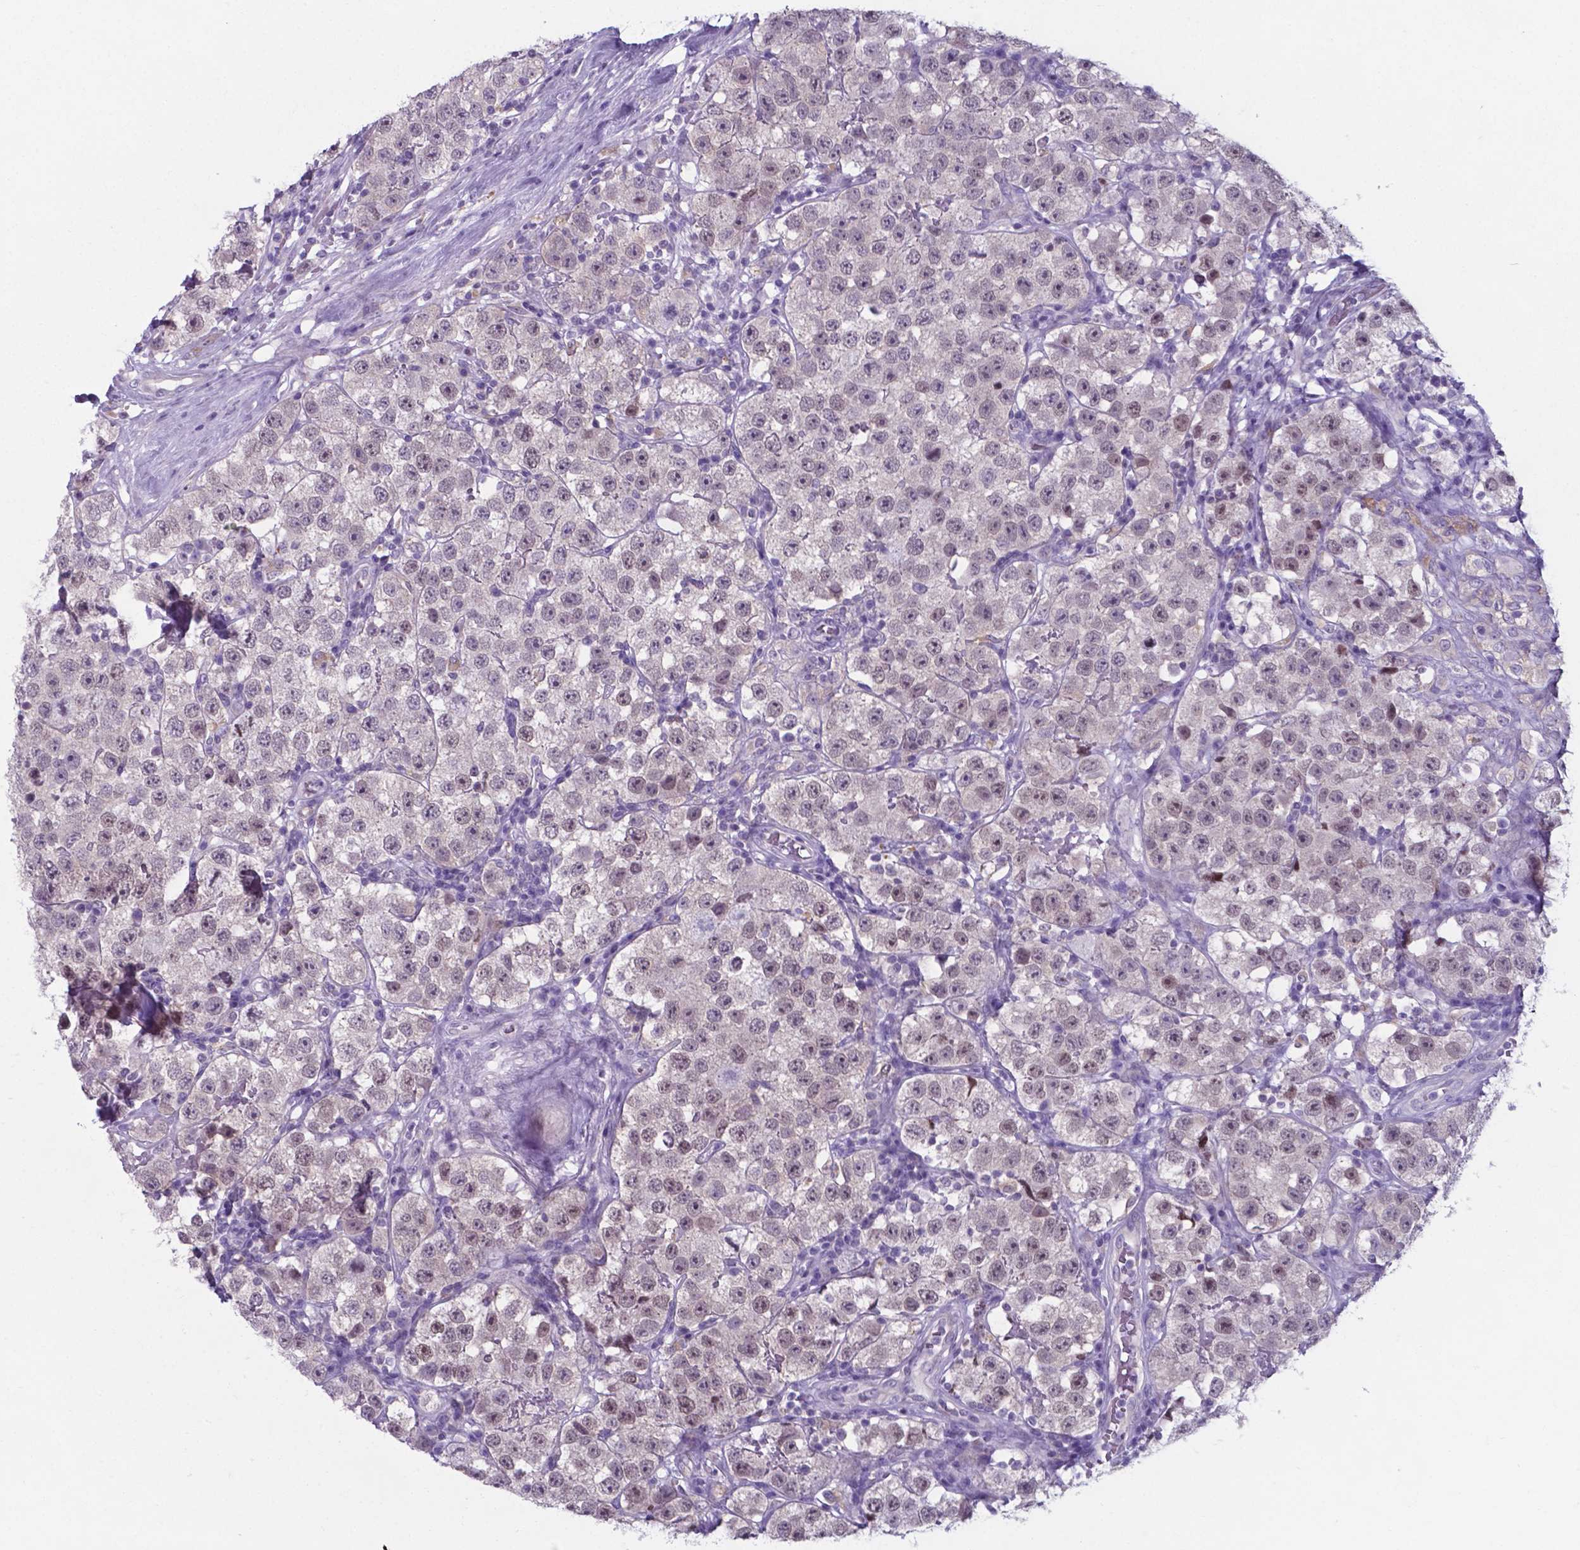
{"staining": {"intensity": "weak", "quantity": "25%-75%", "location": "nuclear"}, "tissue": "testis cancer", "cell_type": "Tumor cells", "image_type": "cancer", "snomed": [{"axis": "morphology", "description": "Seminoma, NOS"}, {"axis": "topography", "description": "Testis"}], "caption": "Testis cancer was stained to show a protein in brown. There is low levels of weak nuclear staining in approximately 25%-75% of tumor cells. (Stains: DAB (3,3'-diaminobenzidine) in brown, nuclei in blue, Microscopy: brightfield microscopy at high magnification).", "gene": "AP5B1", "patient": {"sex": "male", "age": 34}}